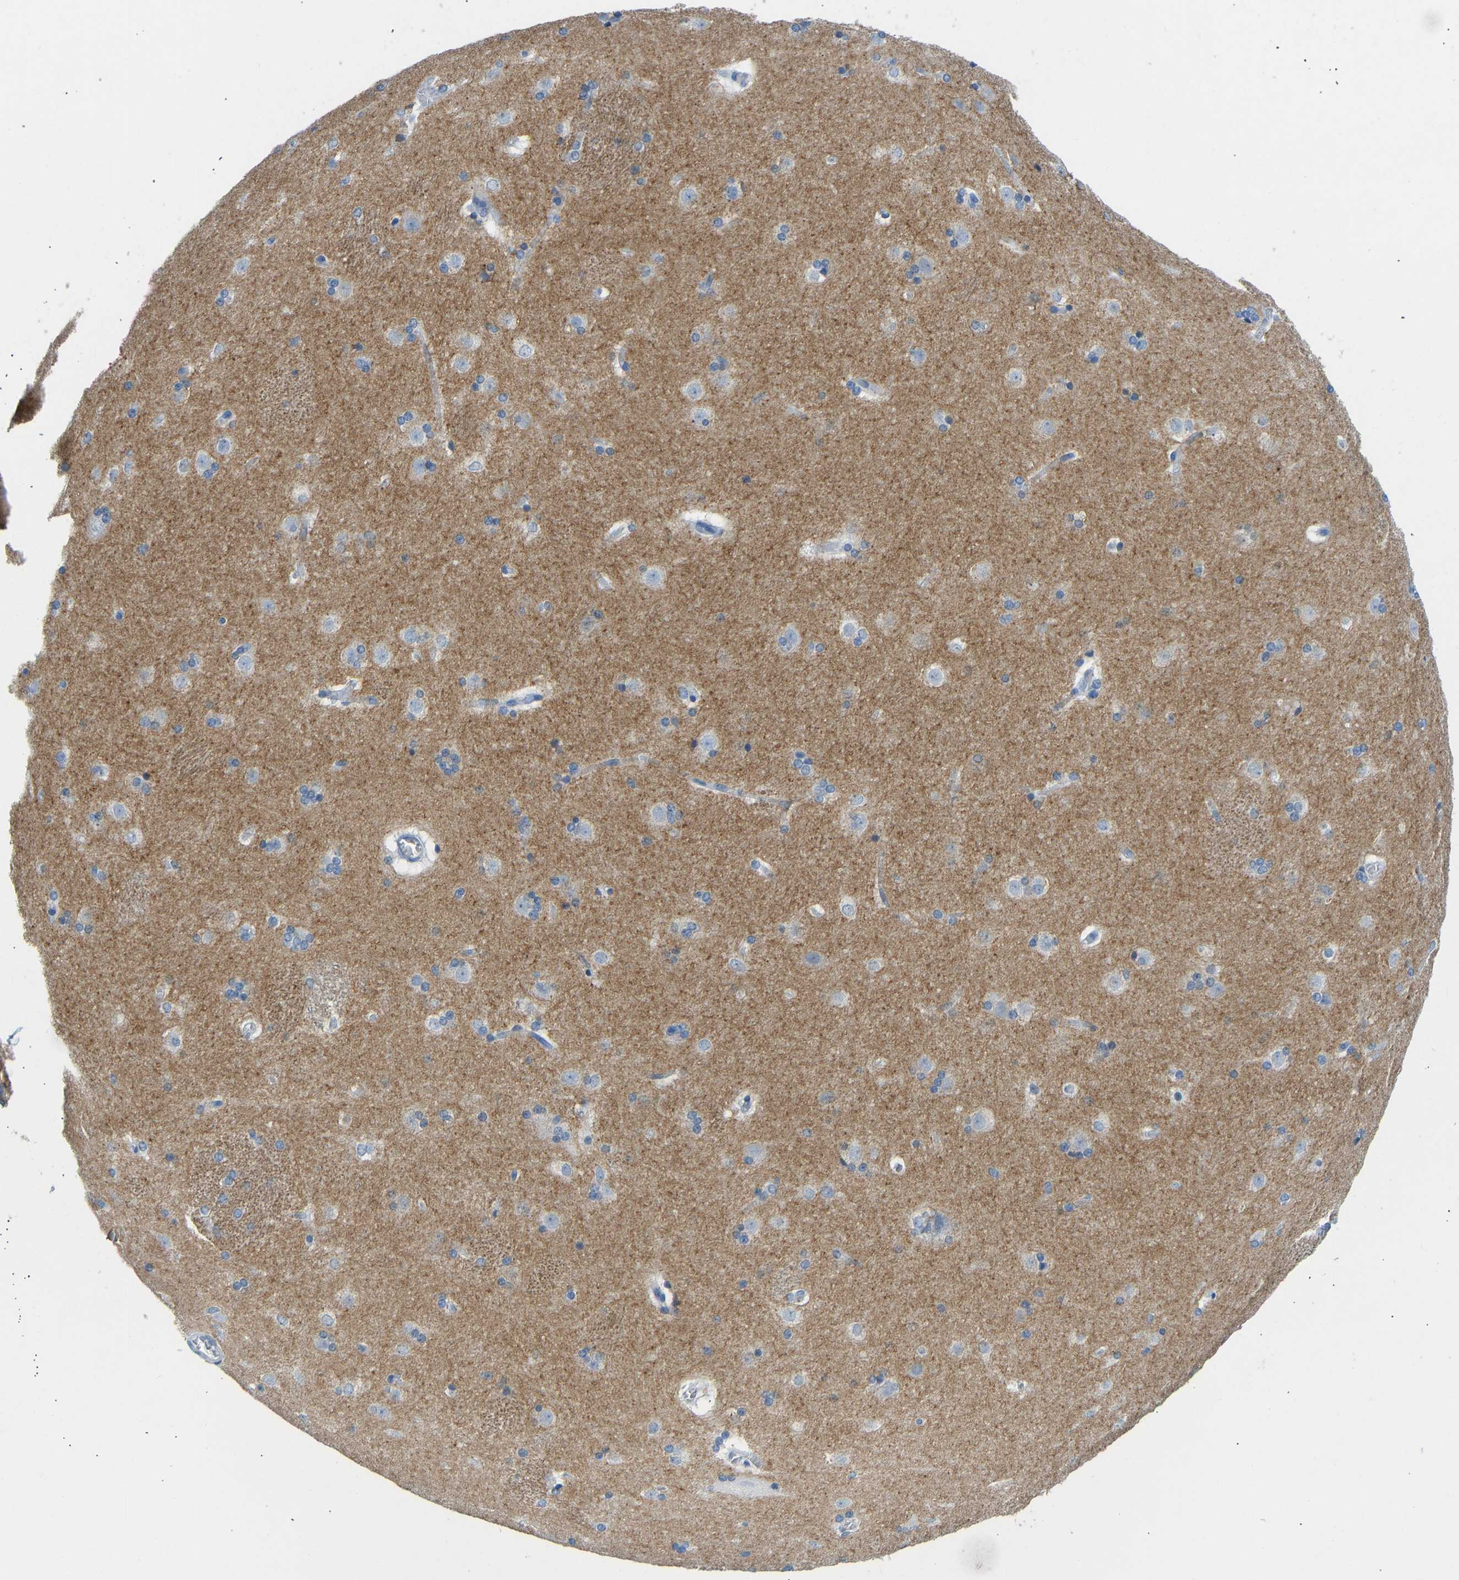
{"staining": {"intensity": "moderate", "quantity": "<25%", "location": "cytoplasmic/membranous"}, "tissue": "caudate", "cell_type": "Glial cells", "image_type": "normal", "snomed": [{"axis": "morphology", "description": "Normal tissue, NOS"}, {"axis": "topography", "description": "Lateral ventricle wall"}], "caption": "Immunohistochemistry (DAB) staining of unremarkable caudate reveals moderate cytoplasmic/membranous protein expression in about <25% of glial cells. (DAB IHC with brightfield microscopy, high magnification).", "gene": "ATP1A1", "patient": {"sex": "female", "age": 19}}